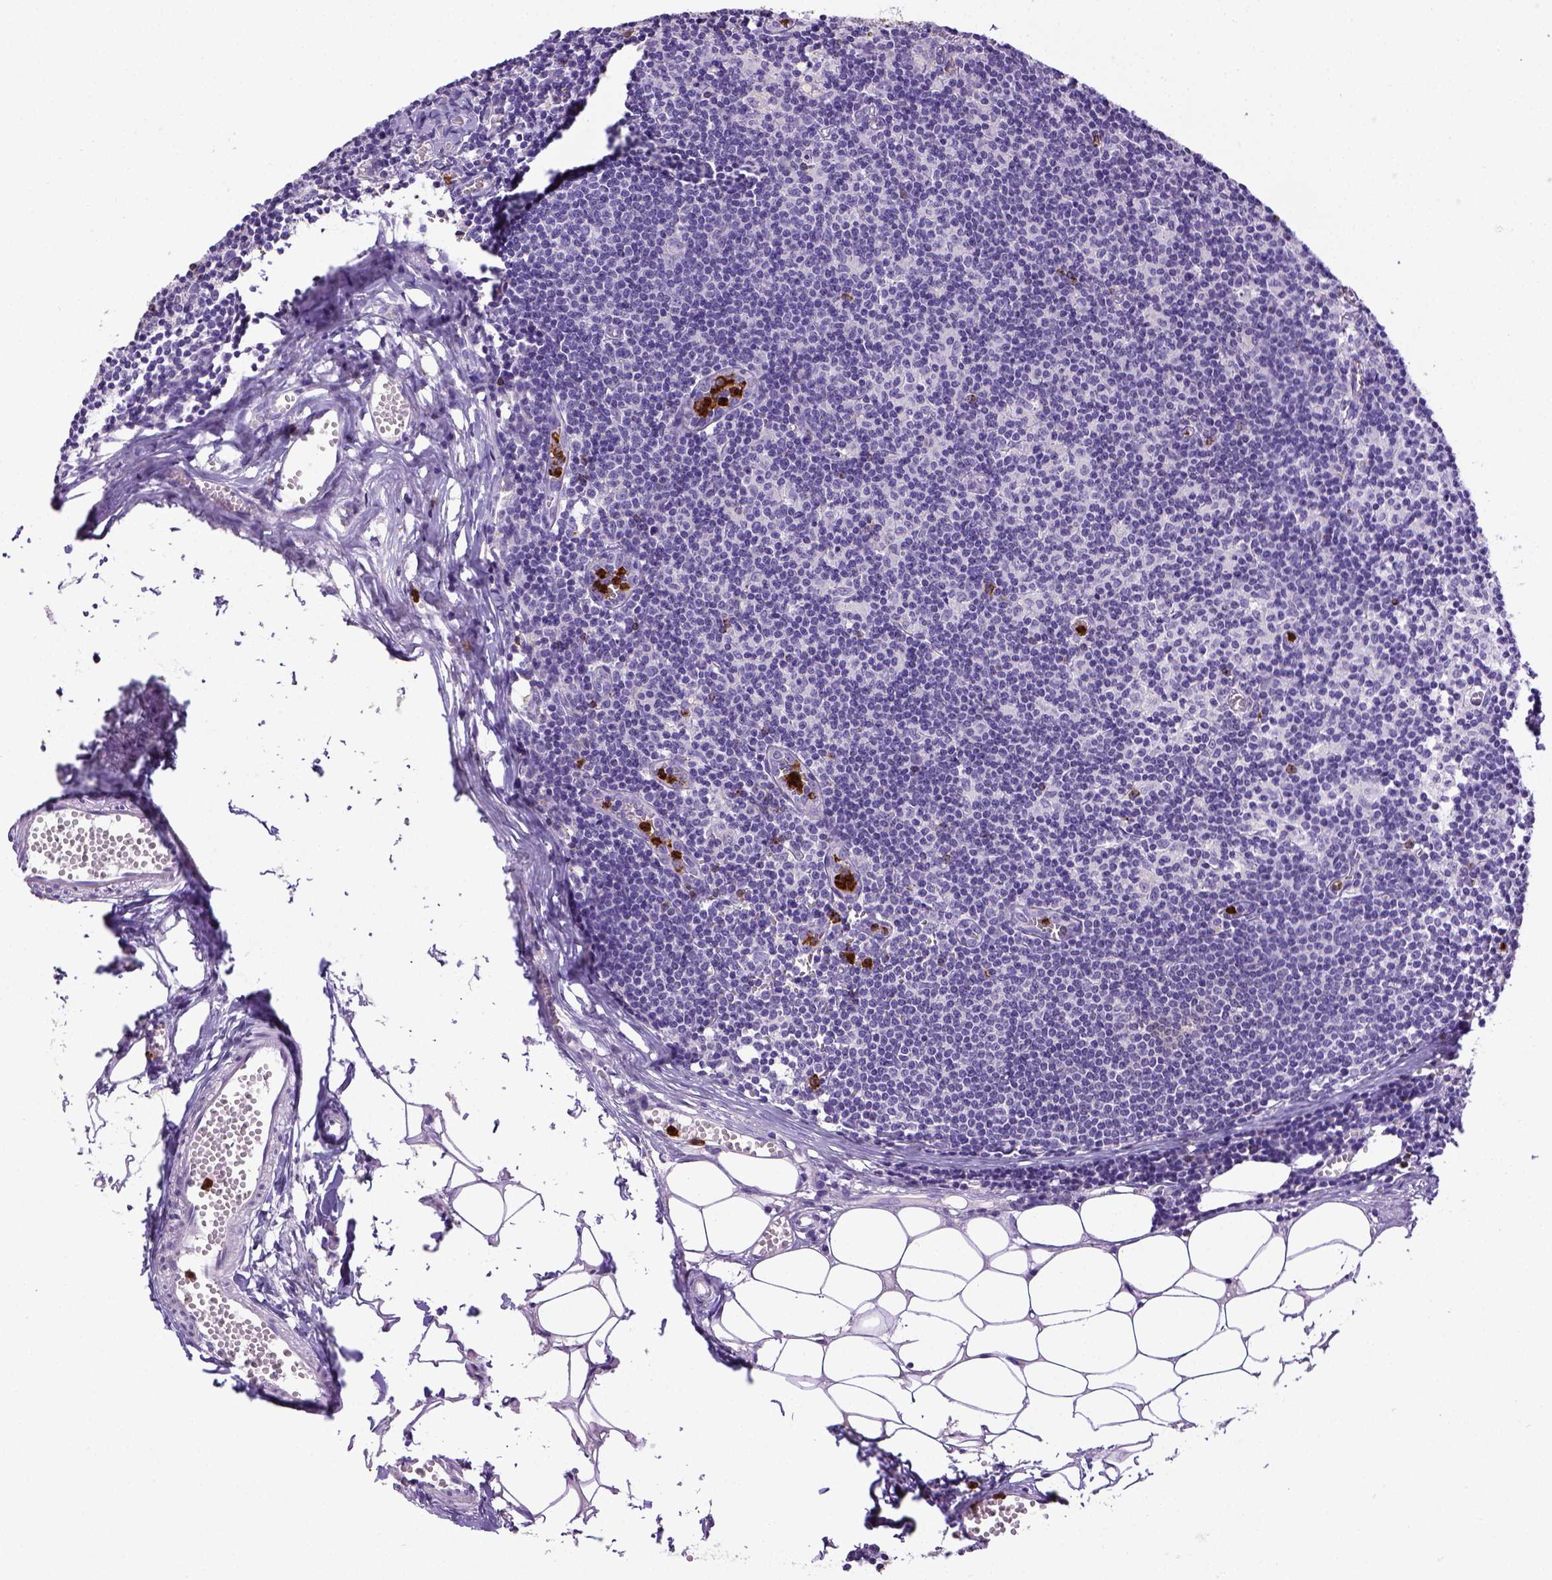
{"staining": {"intensity": "moderate", "quantity": "<25%", "location": "cytoplasmic/membranous"}, "tissue": "lymph node", "cell_type": "Germinal center cells", "image_type": "normal", "snomed": [{"axis": "morphology", "description": "Normal tissue, NOS"}, {"axis": "topography", "description": "Lymph node"}], "caption": "Lymph node stained with a brown dye exhibits moderate cytoplasmic/membranous positive staining in about <25% of germinal center cells.", "gene": "ITGAM", "patient": {"sex": "female", "age": 52}}